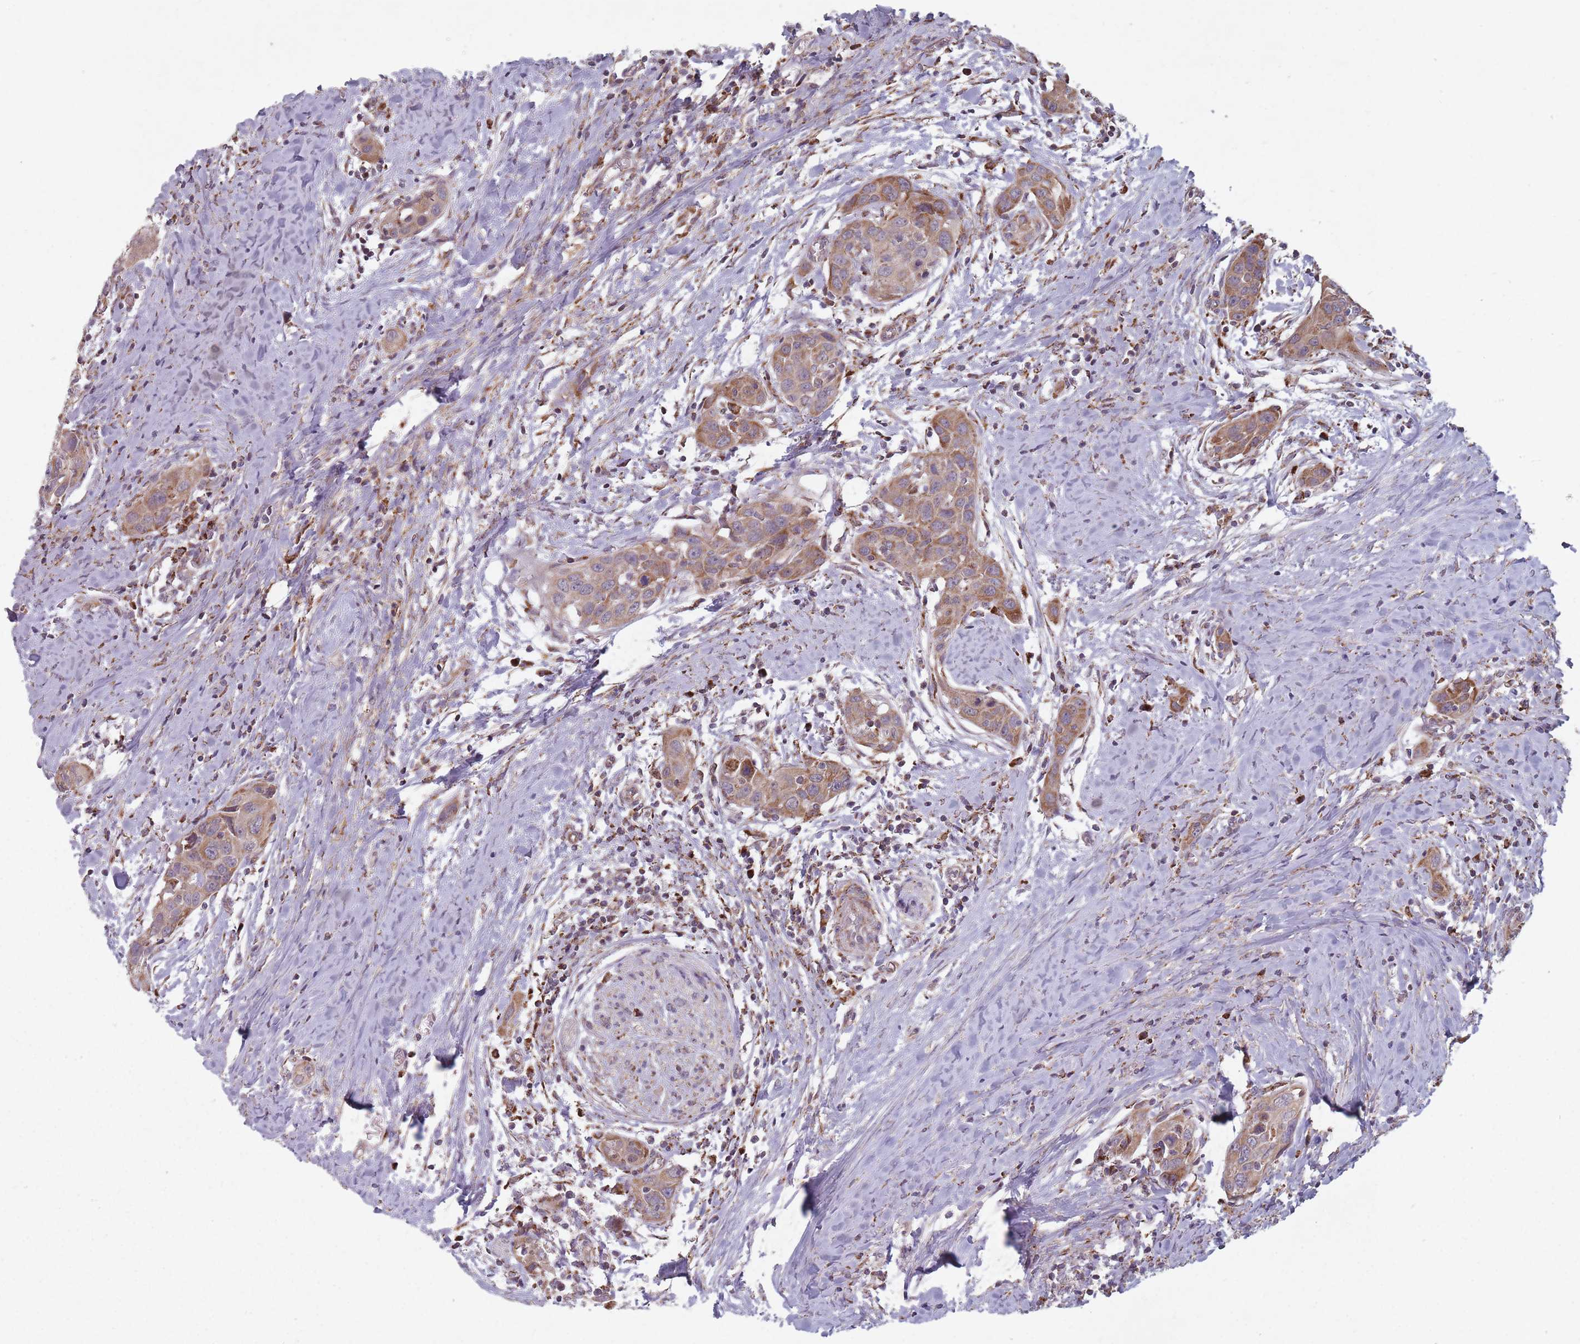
{"staining": {"intensity": "moderate", "quantity": ">75%", "location": "cytoplasmic/membranous"}, "tissue": "head and neck cancer", "cell_type": "Tumor cells", "image_type": "cancer", "snomed": [{"axis": "morphology", "description": "Squamous cell carcinoma, NOS"}, {"axis": "topography", "description": "Oral tissue"}, {"axis": "topography", "description": "Head-Neck"}], "caption": "An IHC photomicrograph of tumor tissue is shown. Protein staining in brown shows moderate cytoplasmic/membranous positivity in squamous cell carcinoma (head and neck) within tumor cells.", "gene": "OR10Q1", "patient": {"sex": "female", "age": 50}}